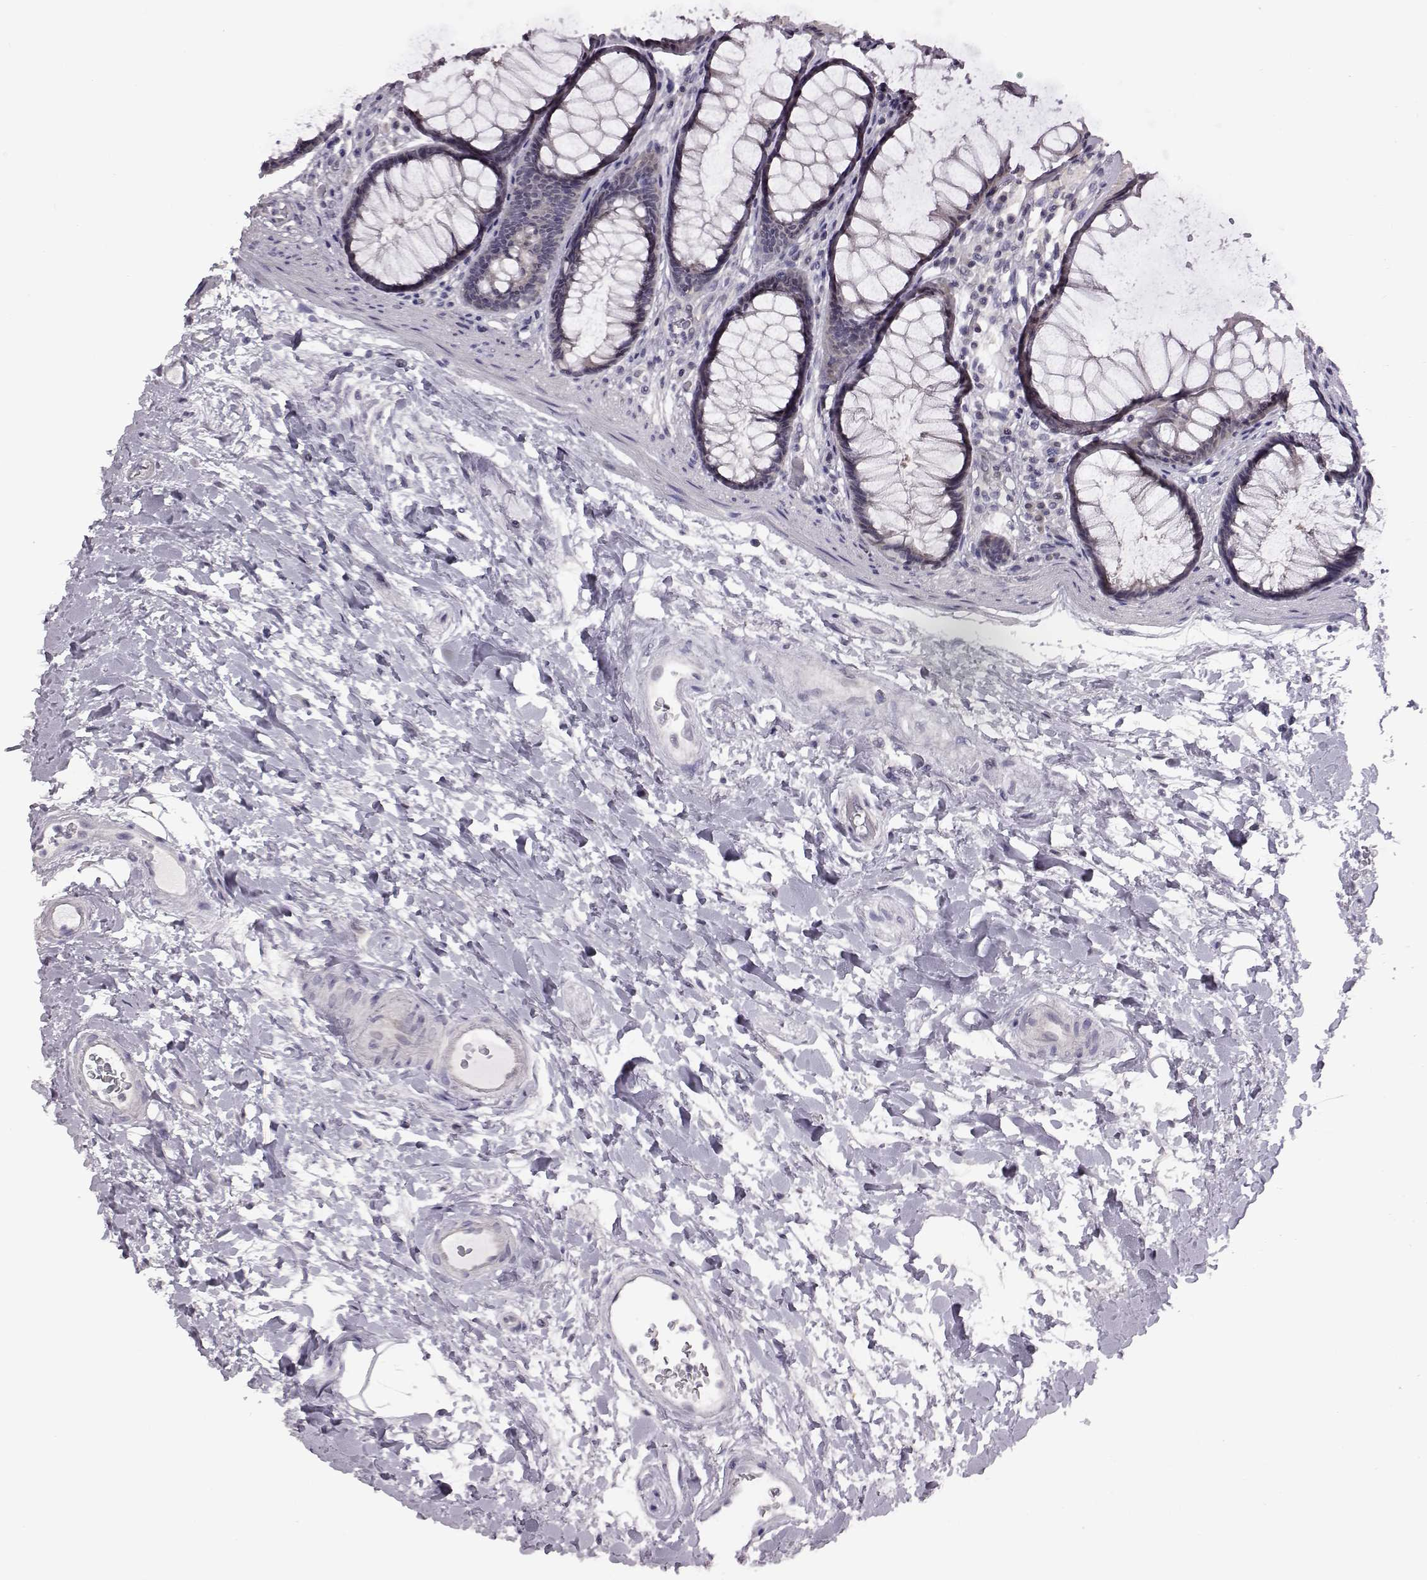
{"staining": {"intensity": "weak", "quantity": "<25%", "location": "cytoplasmic/membranous"}, "tissue": "rectum", "cell_type": "Glandular cells", "image_type": "normal", "snomed": [{"axis": "morphology", "description": "Normal tissue, NOS"}, {"axis": "topography", "description": "Rectum"}], "caption": "The image demonstrates no staining of glandular cells in normal rectum.", "gene": "C10orf62", "patient": {"sex": "male", "age": 72}}